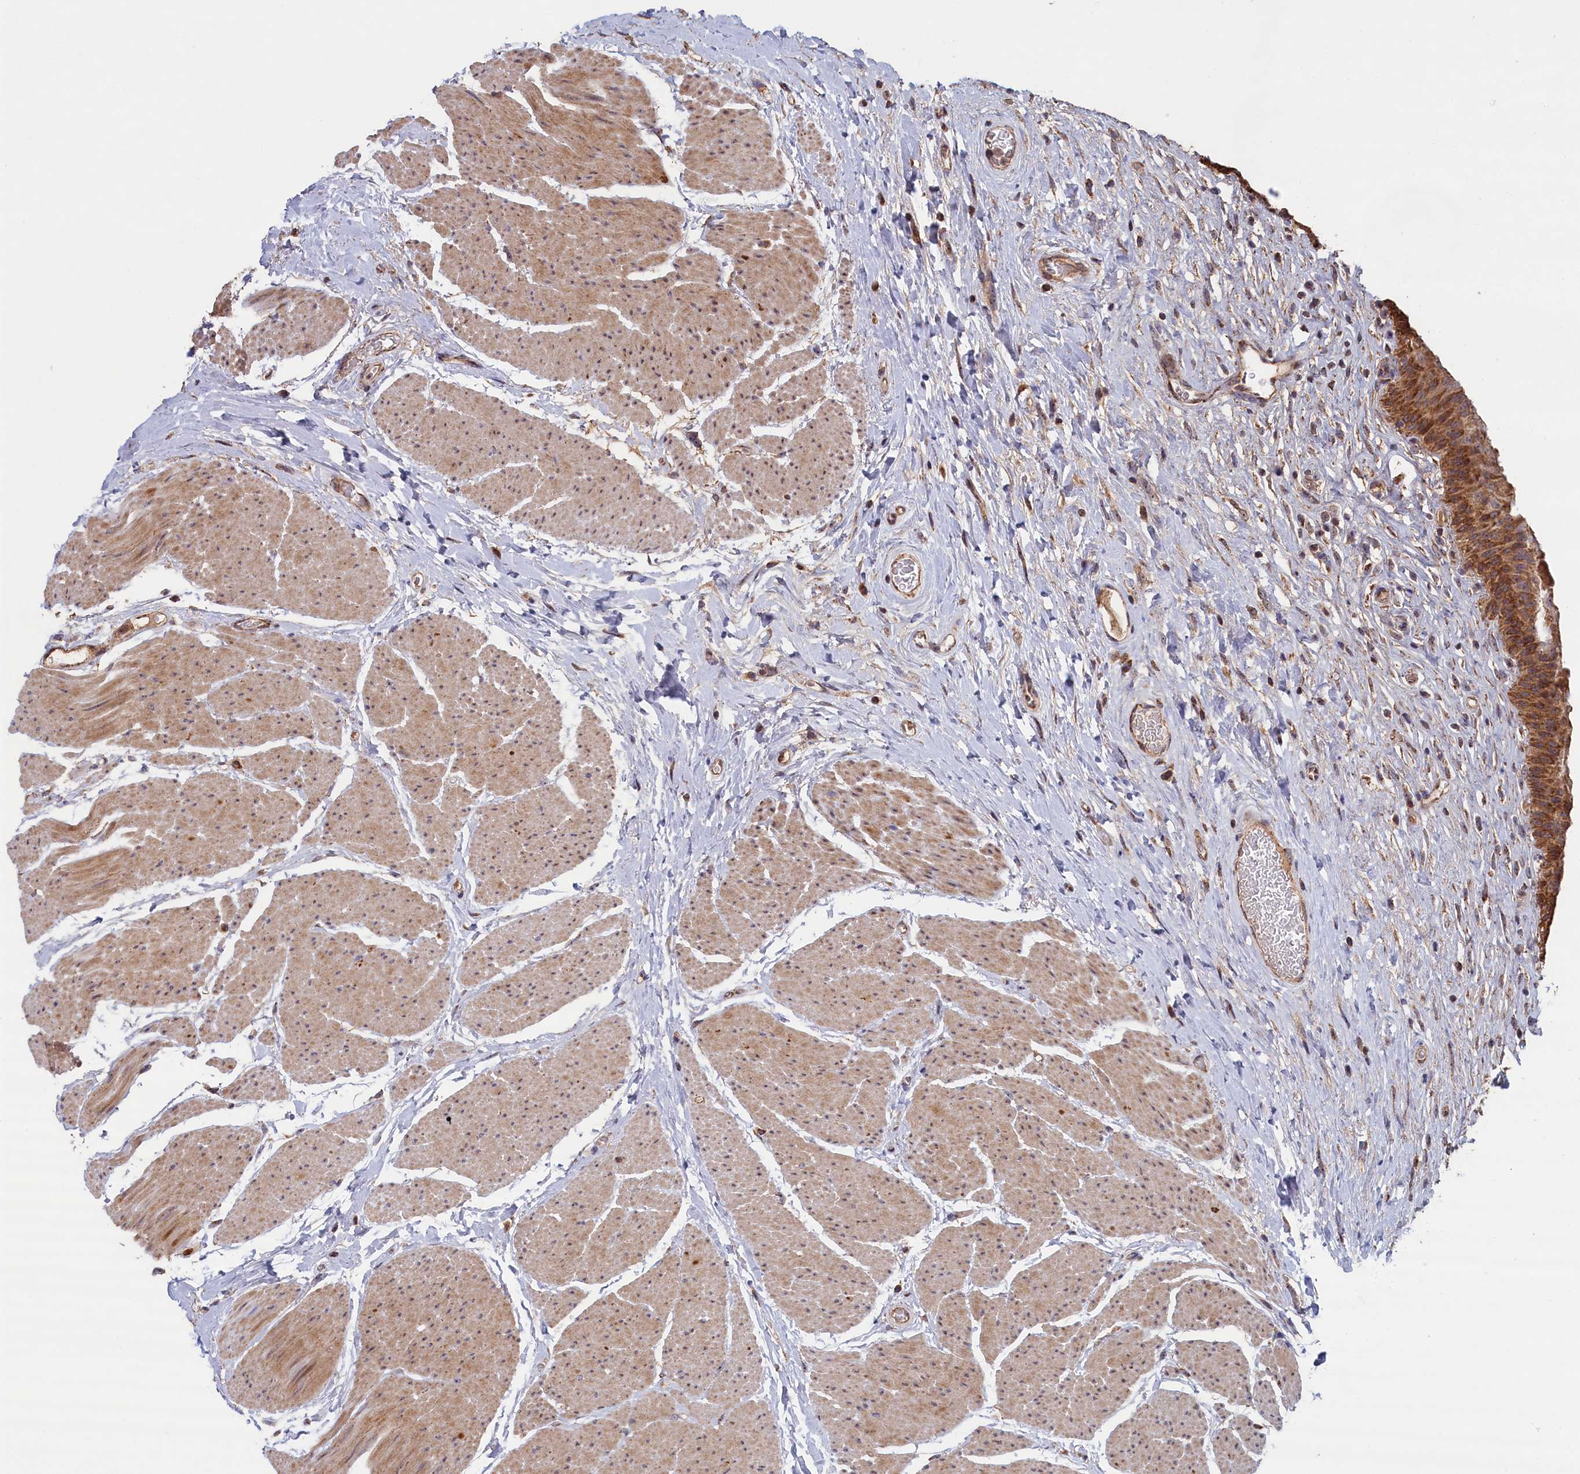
{"staining": {"intensity": "moderate", "quantity": ">75%", "location": "cytoplasmic/membranous"}, "tissue": "urinary bladder", "cell_type": "Urothelial cells", "image_type": "normal", "snomed": [{"axis": "morphology", "description": "Normal tissue, NOS"}, {"axis": "topography", "description": "Urinary bladder"}], "caption": "Brown immunohistochemical staining in normal human urinary bladder exhibits moderate cytoplasmic/membranous staining in about >75% of urothelial cells. (DAB IHC with brightfield microscopy, high magnification).", "gene": "ENSG00000269825", "patient": {"sex": "male", "age": 74}}